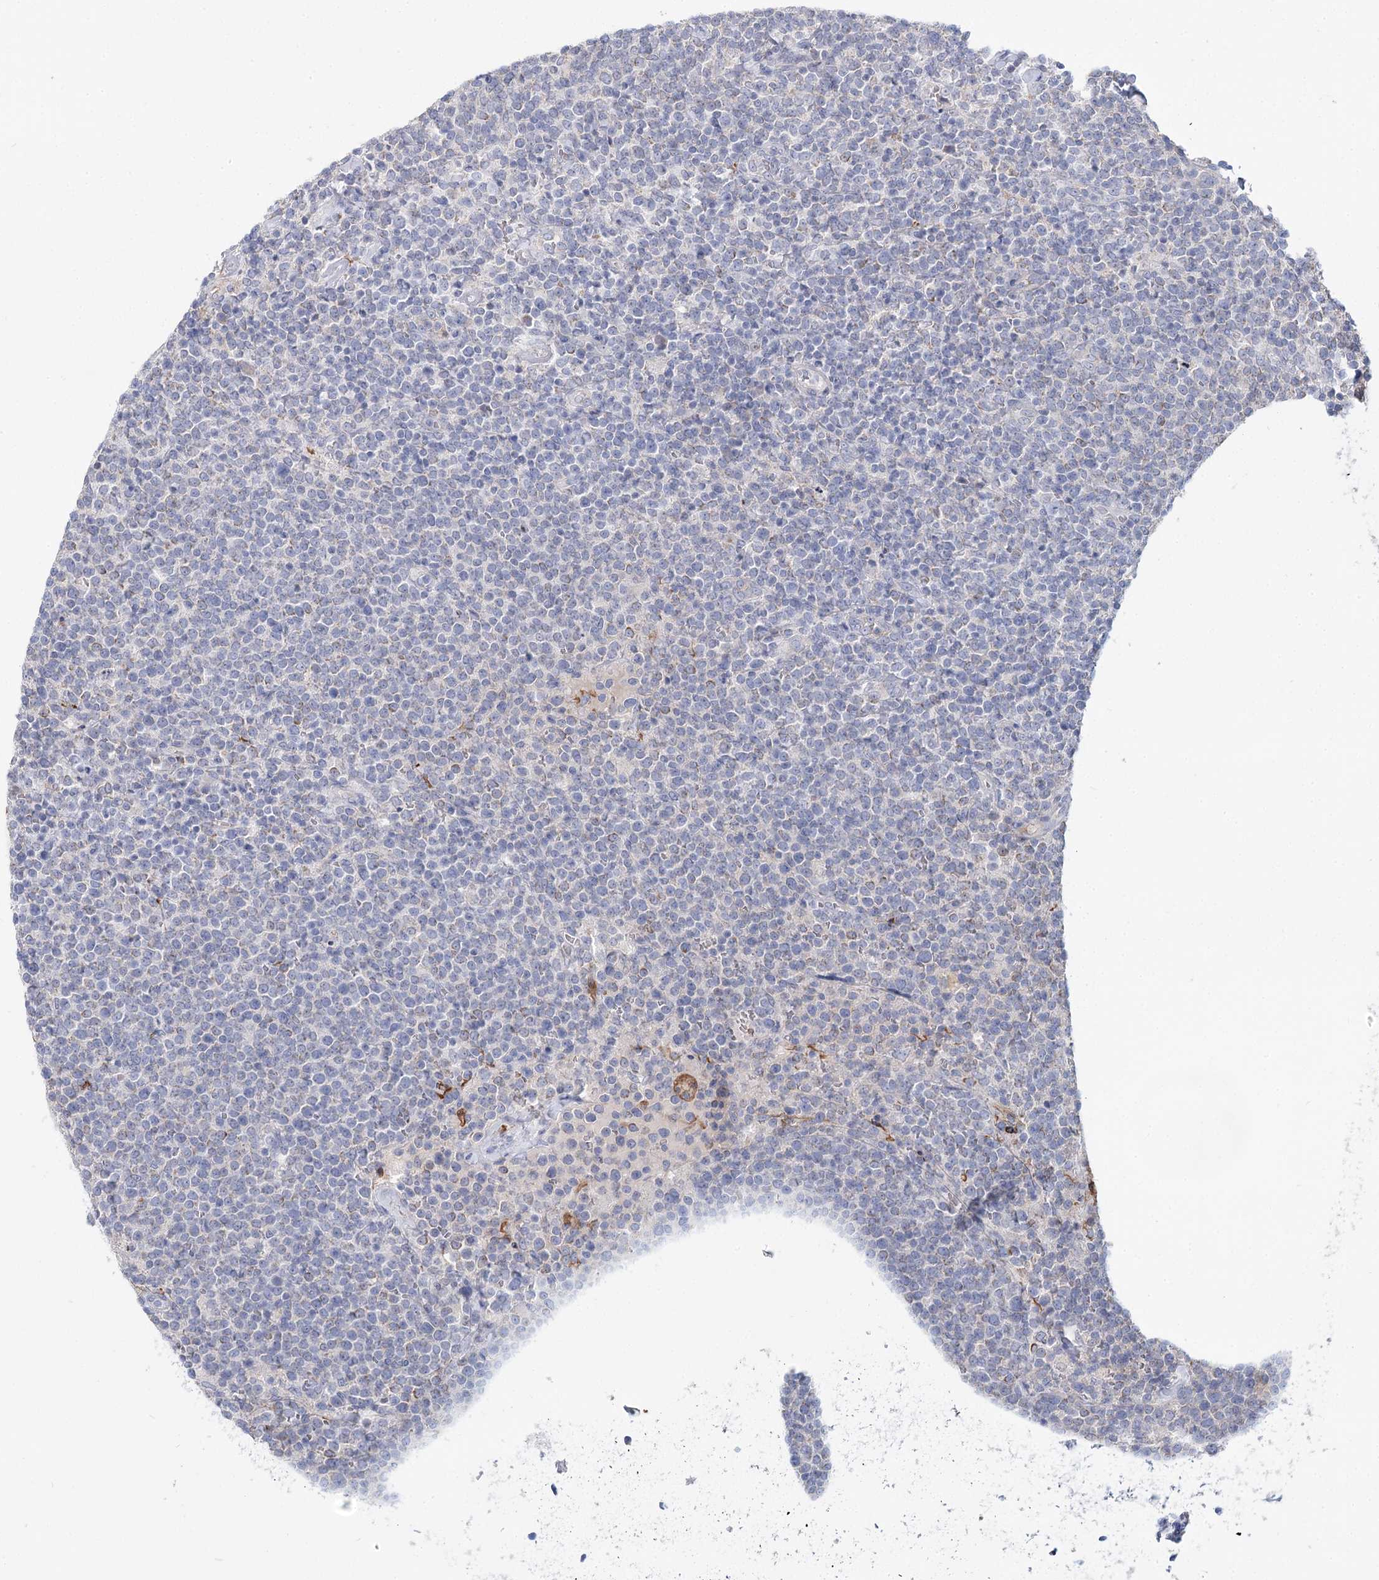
{"staining": {"intensity": "negative", "quantity": "none", "location": "none"}, "tissue": "lymphoma", "cell_type": "Tumor cells", "image_type": "cancer", "snomed": [{"axis": "morphology", "description": "Malignant lymphoma, non-Hodgkin's type, High grade"}, {"axis": "topography", "description": "Lymph node"}], "caption": "Immunohistochemistry photomicrograph of neoplastic tissue: human high-grade malignant lymphoma, non-Hodgkin's type stained with DAB (3,3'-diaminobenzidine) displays no significant protein expression in tumor cells. (DAB IHC visualized using brightfield microscopy, high magnification).", "gene": "ARHGAP44", "patient": {"sex": "male", "age": 61}}